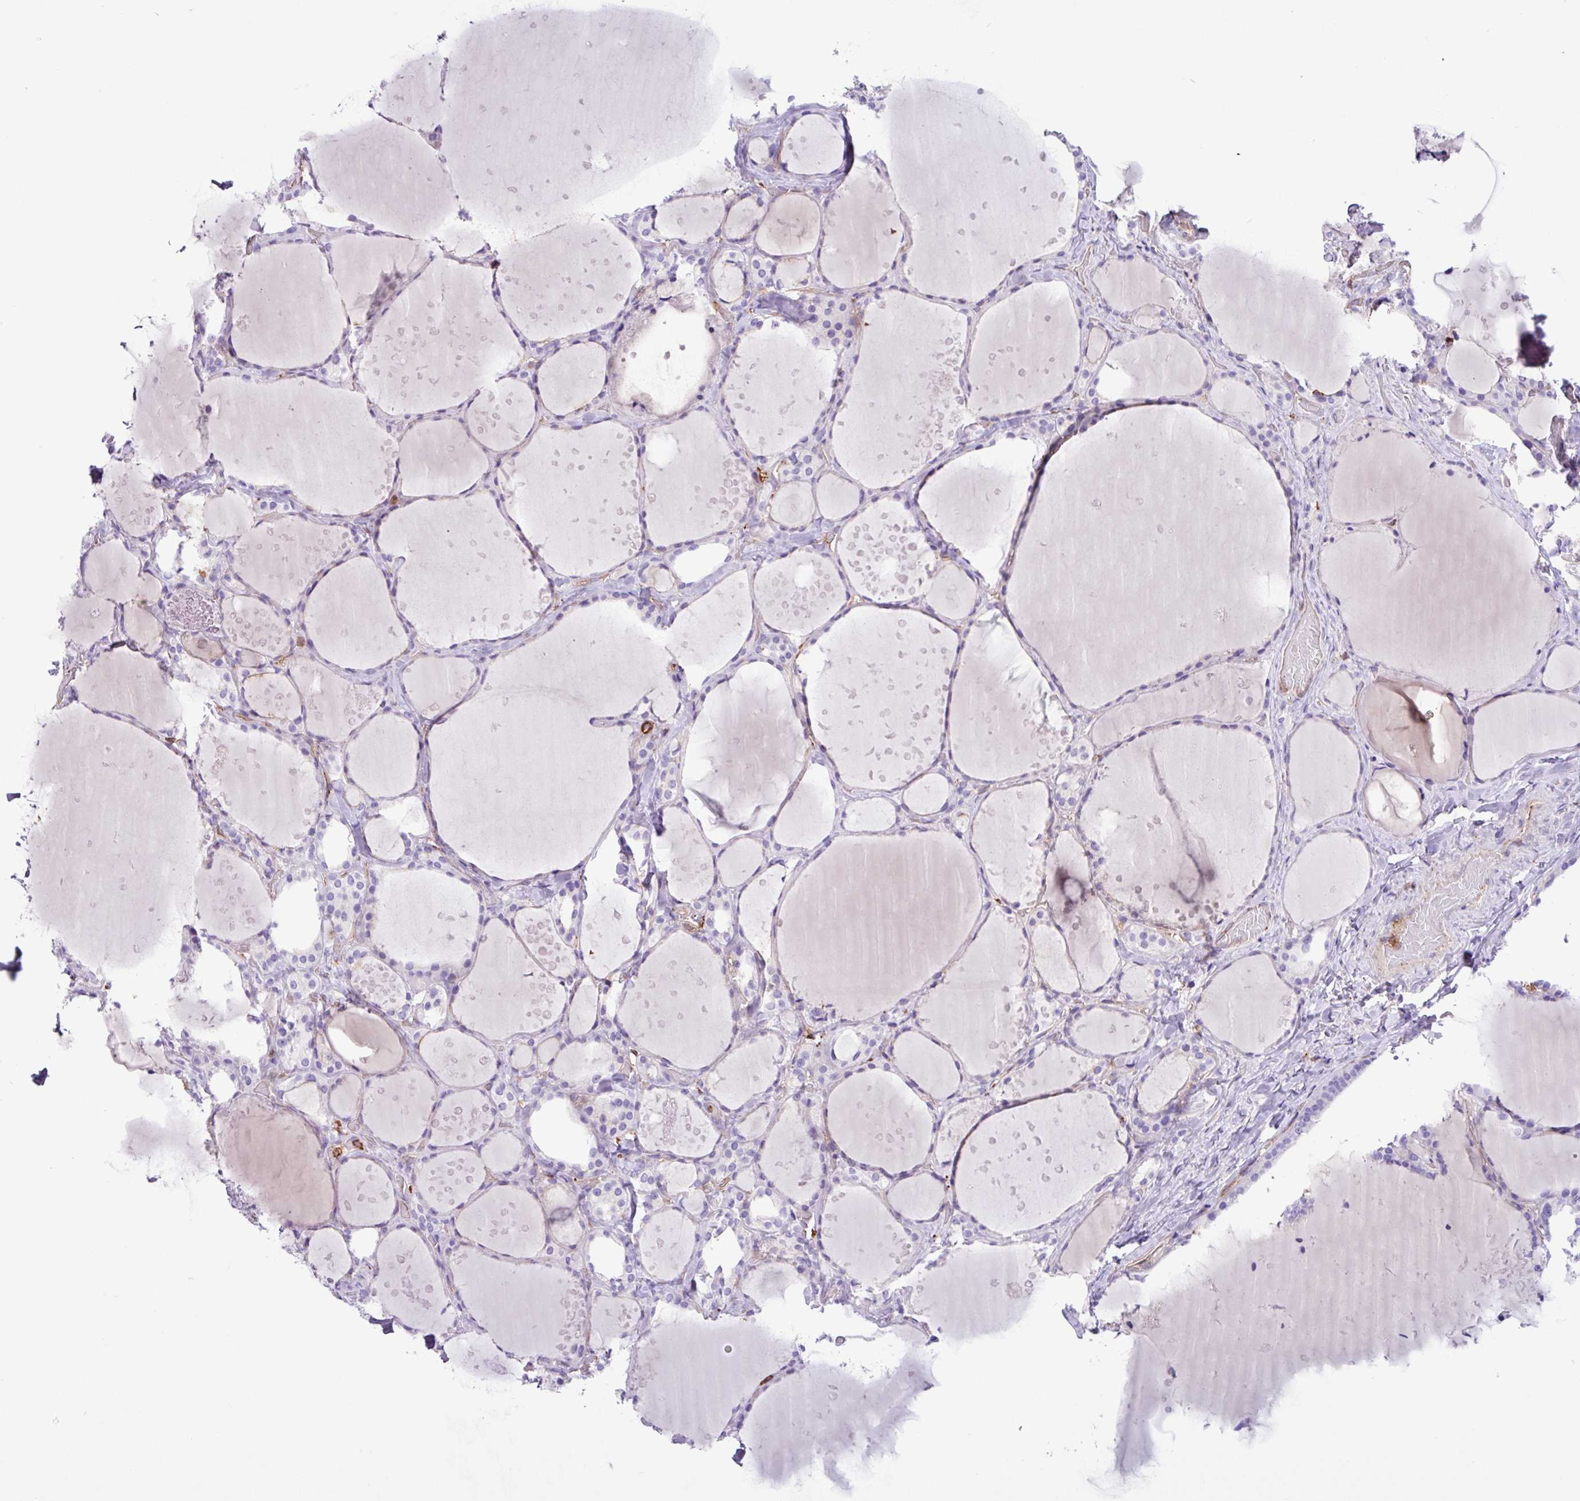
{"staining": {"intensity": "negative", "quantity": "none", "location": "none"}, "tissue": "thyroid cancer", "cell_type": "Tumor cells", "image_type": "cancer", "snomed": [{"axis": "morphology", "description": "Papillary adenocarcinoma, NOS"}, {"axis": "topography", "description": "Thyroid gland"}], "caption": "Thyroid cancer (papillary adenocarcinoma) was stained to show a protein in brown. There is no significant staining in tumor cells.", "gene": "PPP1R18", "patient": {"sex": "male", "age": 77}}